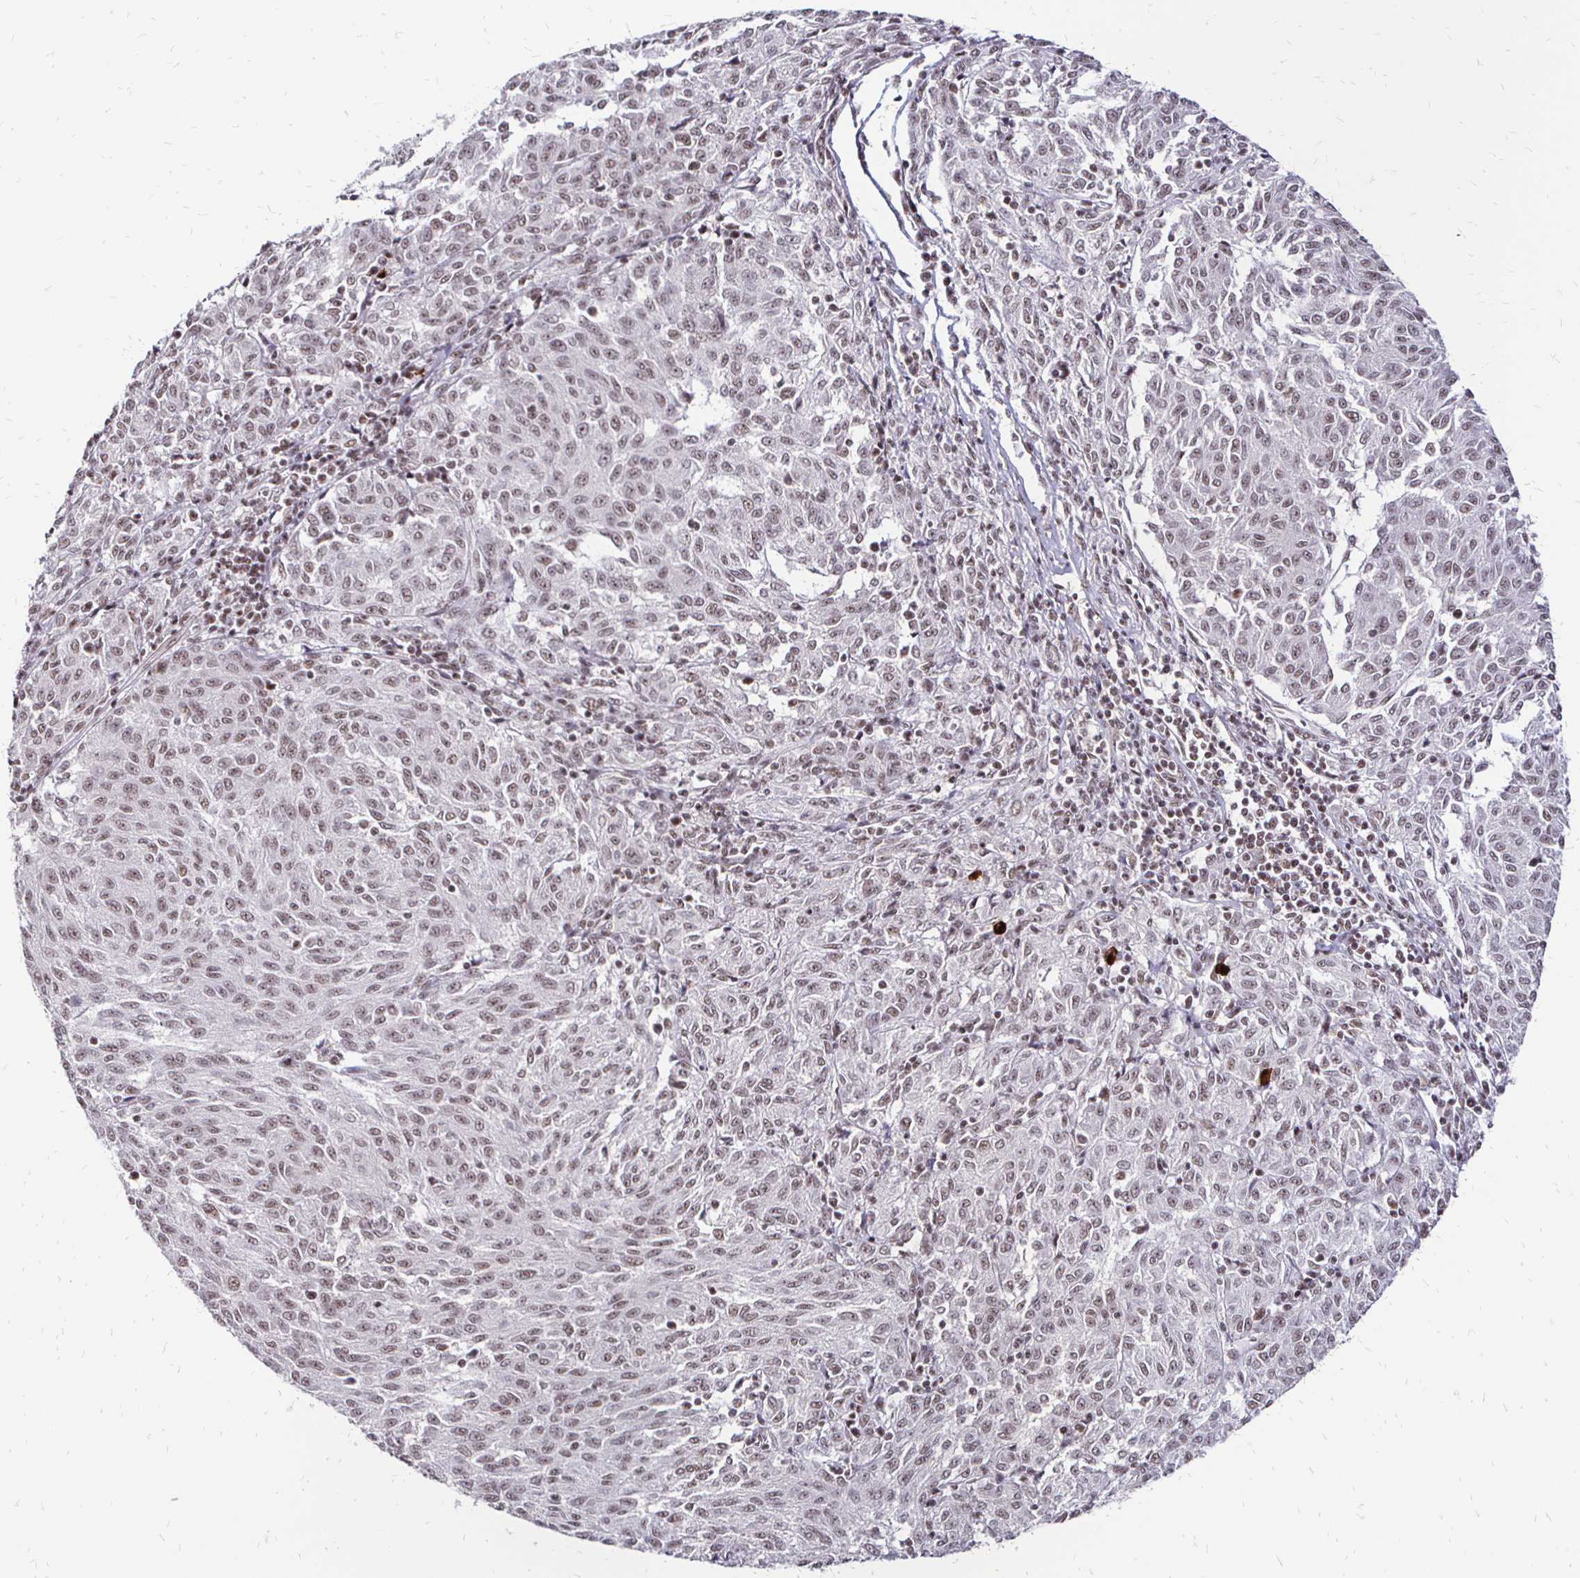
{"staining": {"intensity": "weak", "quantity": ">75%", "location": "nuclear"}, "tissue": "melanoma", "cell_type": "Tumor cells", "image_type": "cancer", "snomed": [{"axis": "morphology", "description": "Malignant melanoma, NOS"}, {"axis": "topography", "description": "Skin"}], "caption": "Immunohistochemical staining of malignant melanoma shows weak nuclear protein expression in approximately >75% of tumor cells.", "gene": "SIN3A", "patient": {"sex": "female", "age": 72}}